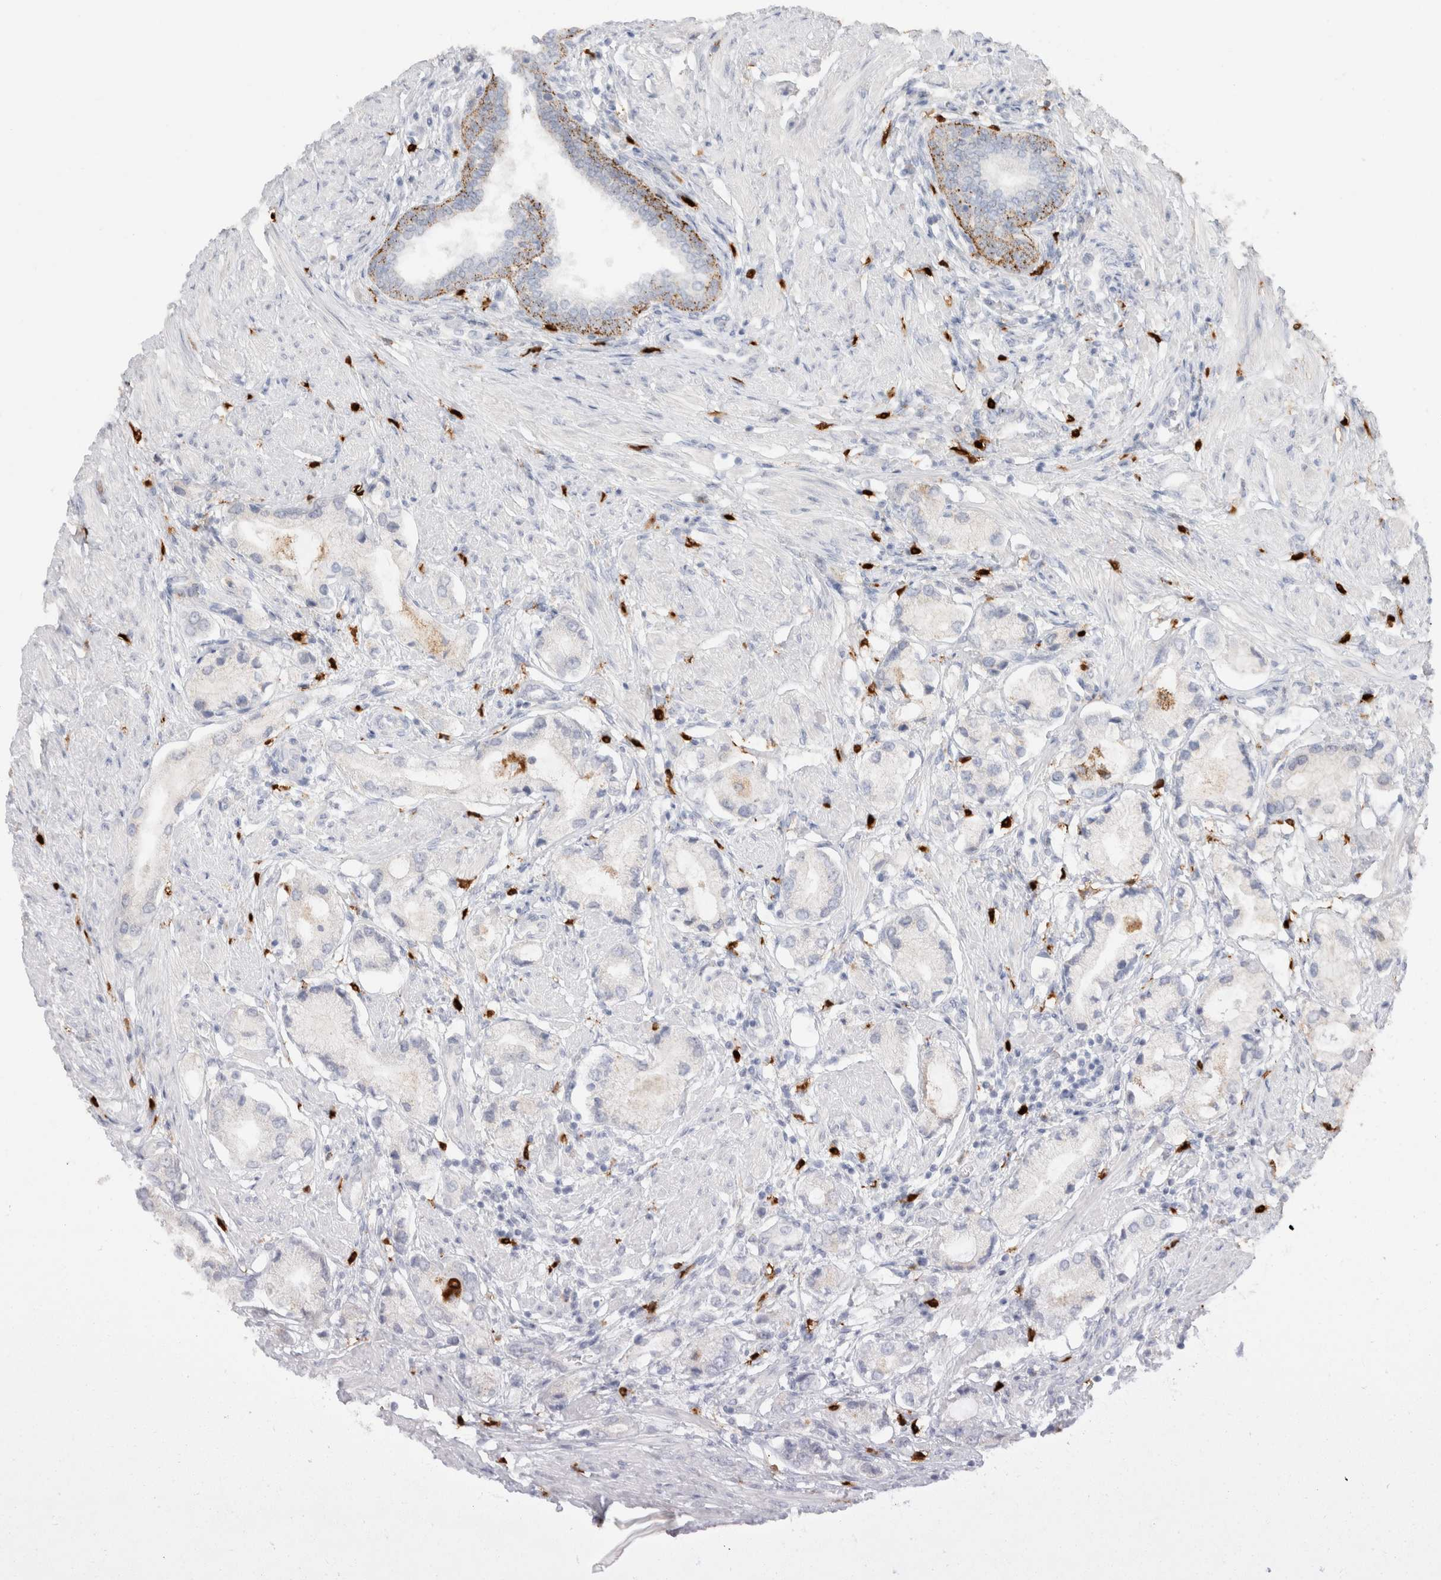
{"staining": {"intensity": "negative", "quantity": "none", "location": "none"}, "tissue": "prostate cancer", "cell_type": "Tumor cells", "image_type": "cancer", "snomed": [{"axis": "morphology", "description": "Adenocarcinoma, Low grade"}, {"axis": "topography", "description": "Prostate"}], "caption": "Immunohistochemical staining of human adenocarcinoma (low-grade) (prostate) reveals no significant positivity in tumor cells.", "gene": "HPGDS", "patient": {"sex": "male", "age": 71}}